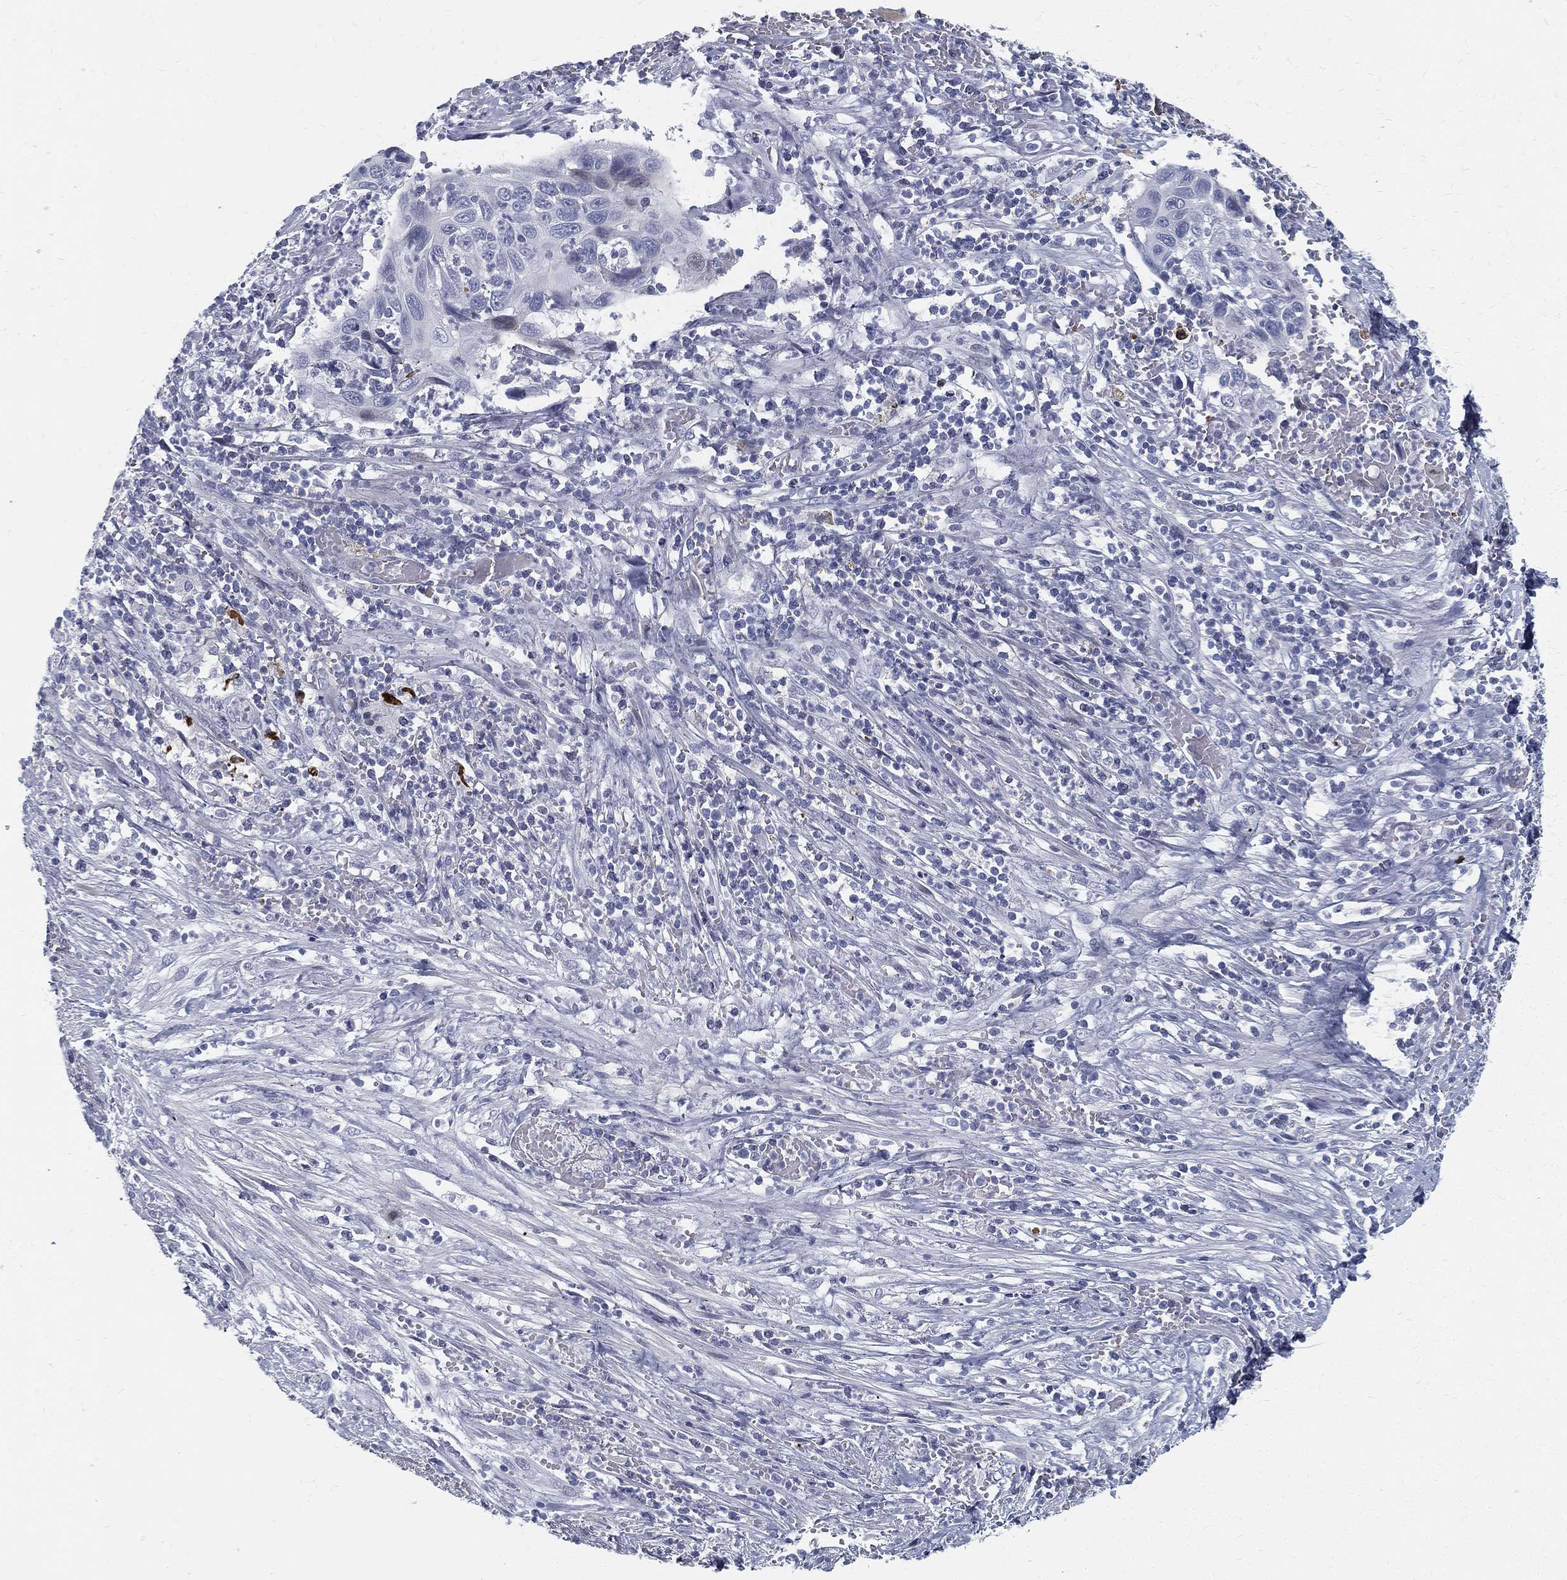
{"staining": {"intensity": "negative", "quantity": "none", "location": "none"}, "tissue": "cervical cancer", "cell_type": "Tumor cells", "image_type": "cancer", "snomed": [{"axis": "morphology", "description": "Squamous cell carcinoma, NOS"}, {"axis": "topography", "description": "Cervix"}], "caption": "Immunohistochemical staining of human squamous cell carcinoma (cervical) reveals no significant positivity in tumor cells. (Immunohistochemistry (ihc), brightfield microscopy, high magnification).", "gene": "SPPL2C", "patient": {"sex": "female", "age": 70}}